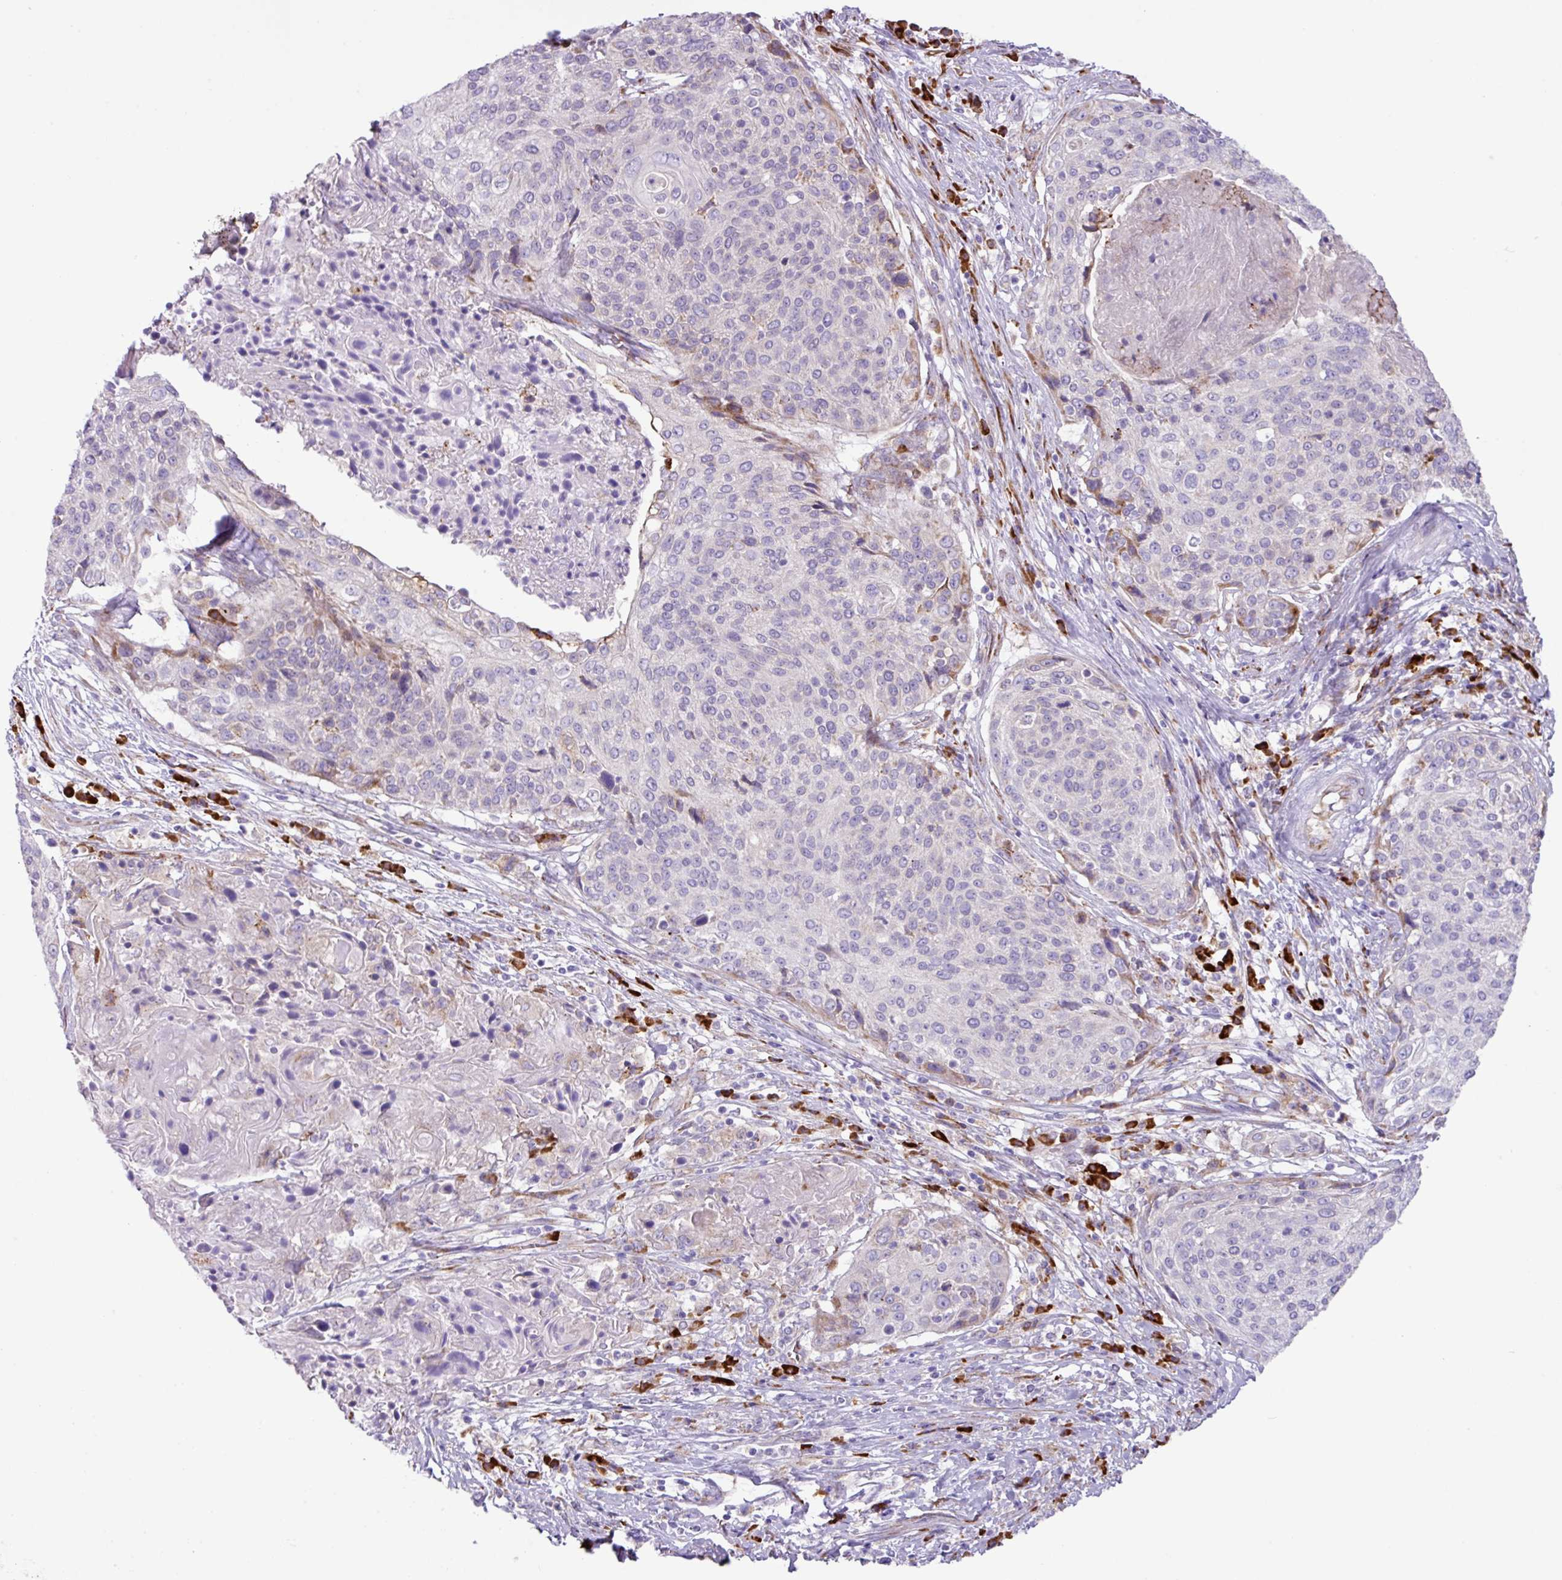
{"staining": {"intensity": "negative", "quantity": "none", "location": "none"}, "tissue": "cervical cancer", "cell_type": "Tumor cells", "image_type": "cancer", "snomed": [{"axis": "morphology", "description": "Squamous cell carcinoma, NOS"}, {"axis": "topography", "description": "Cervix"}], "caption": "There is no significant staining in tumor cells of cervical cancer.", "gene": "RGS21", "patient": {"sex": "female", "age": 31}}